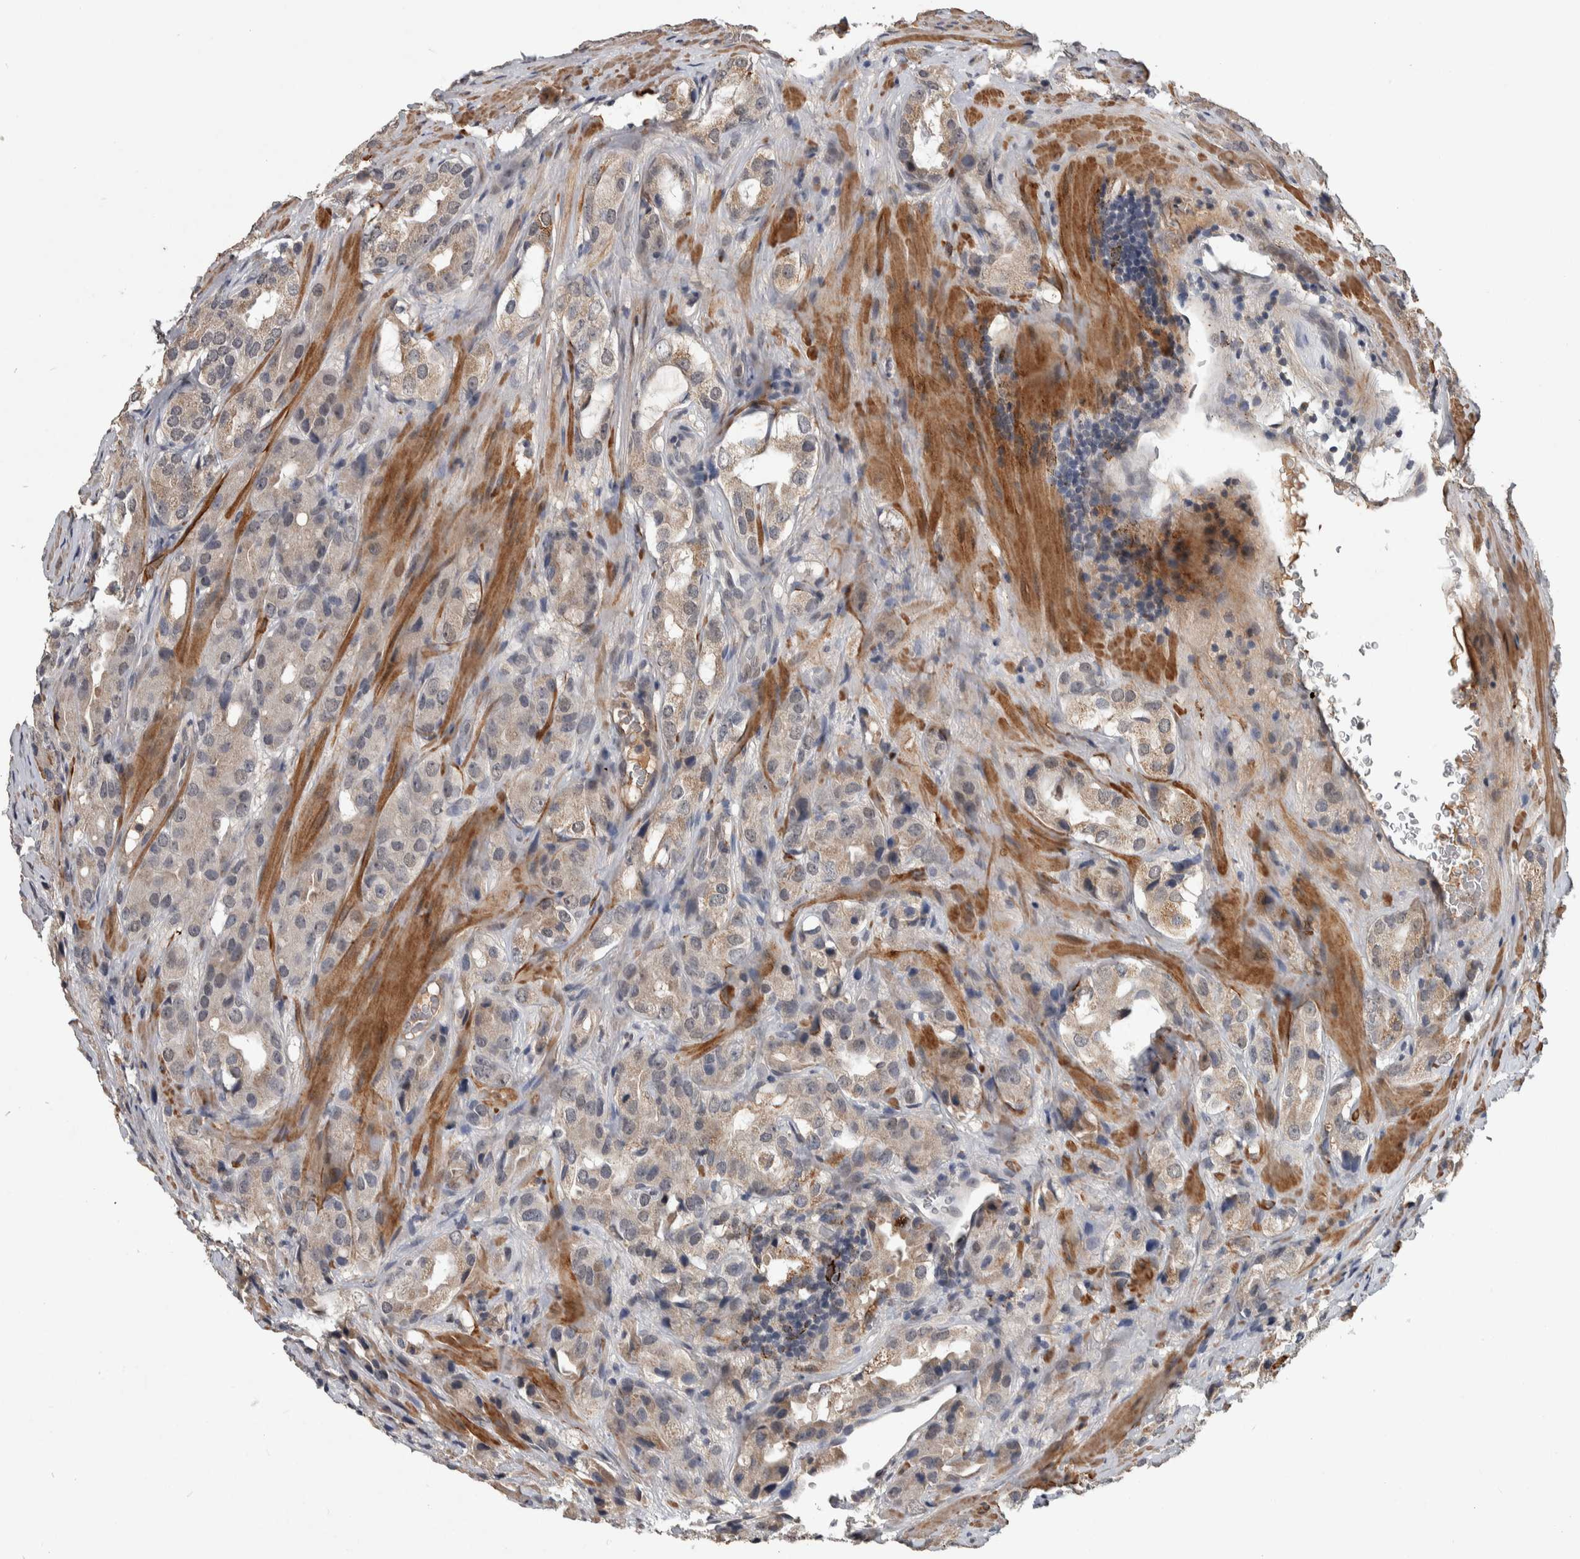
{"staining": {"intensity": "weak", "quantity": "25%-75%", "location": "cytoplasmic/membranous"}, "tissue": "prostate cancer", "cell_type": "Tumor cells", "image_type": "cancer", "snomed": [{"axis": "morphology", "description": "Adenocarcinoma, High grade"}, {"axis": "topography", "description": "Prostate"}], "caption": "A low amount of weak cytoplasmic/membranous positivity is appreciated in about 25%-75% of tumor cells in high-grade adenocarcinoma (prostate) tissue.", "gene": "CHRM3", "patient": {"sex": "male", "age": 63}}